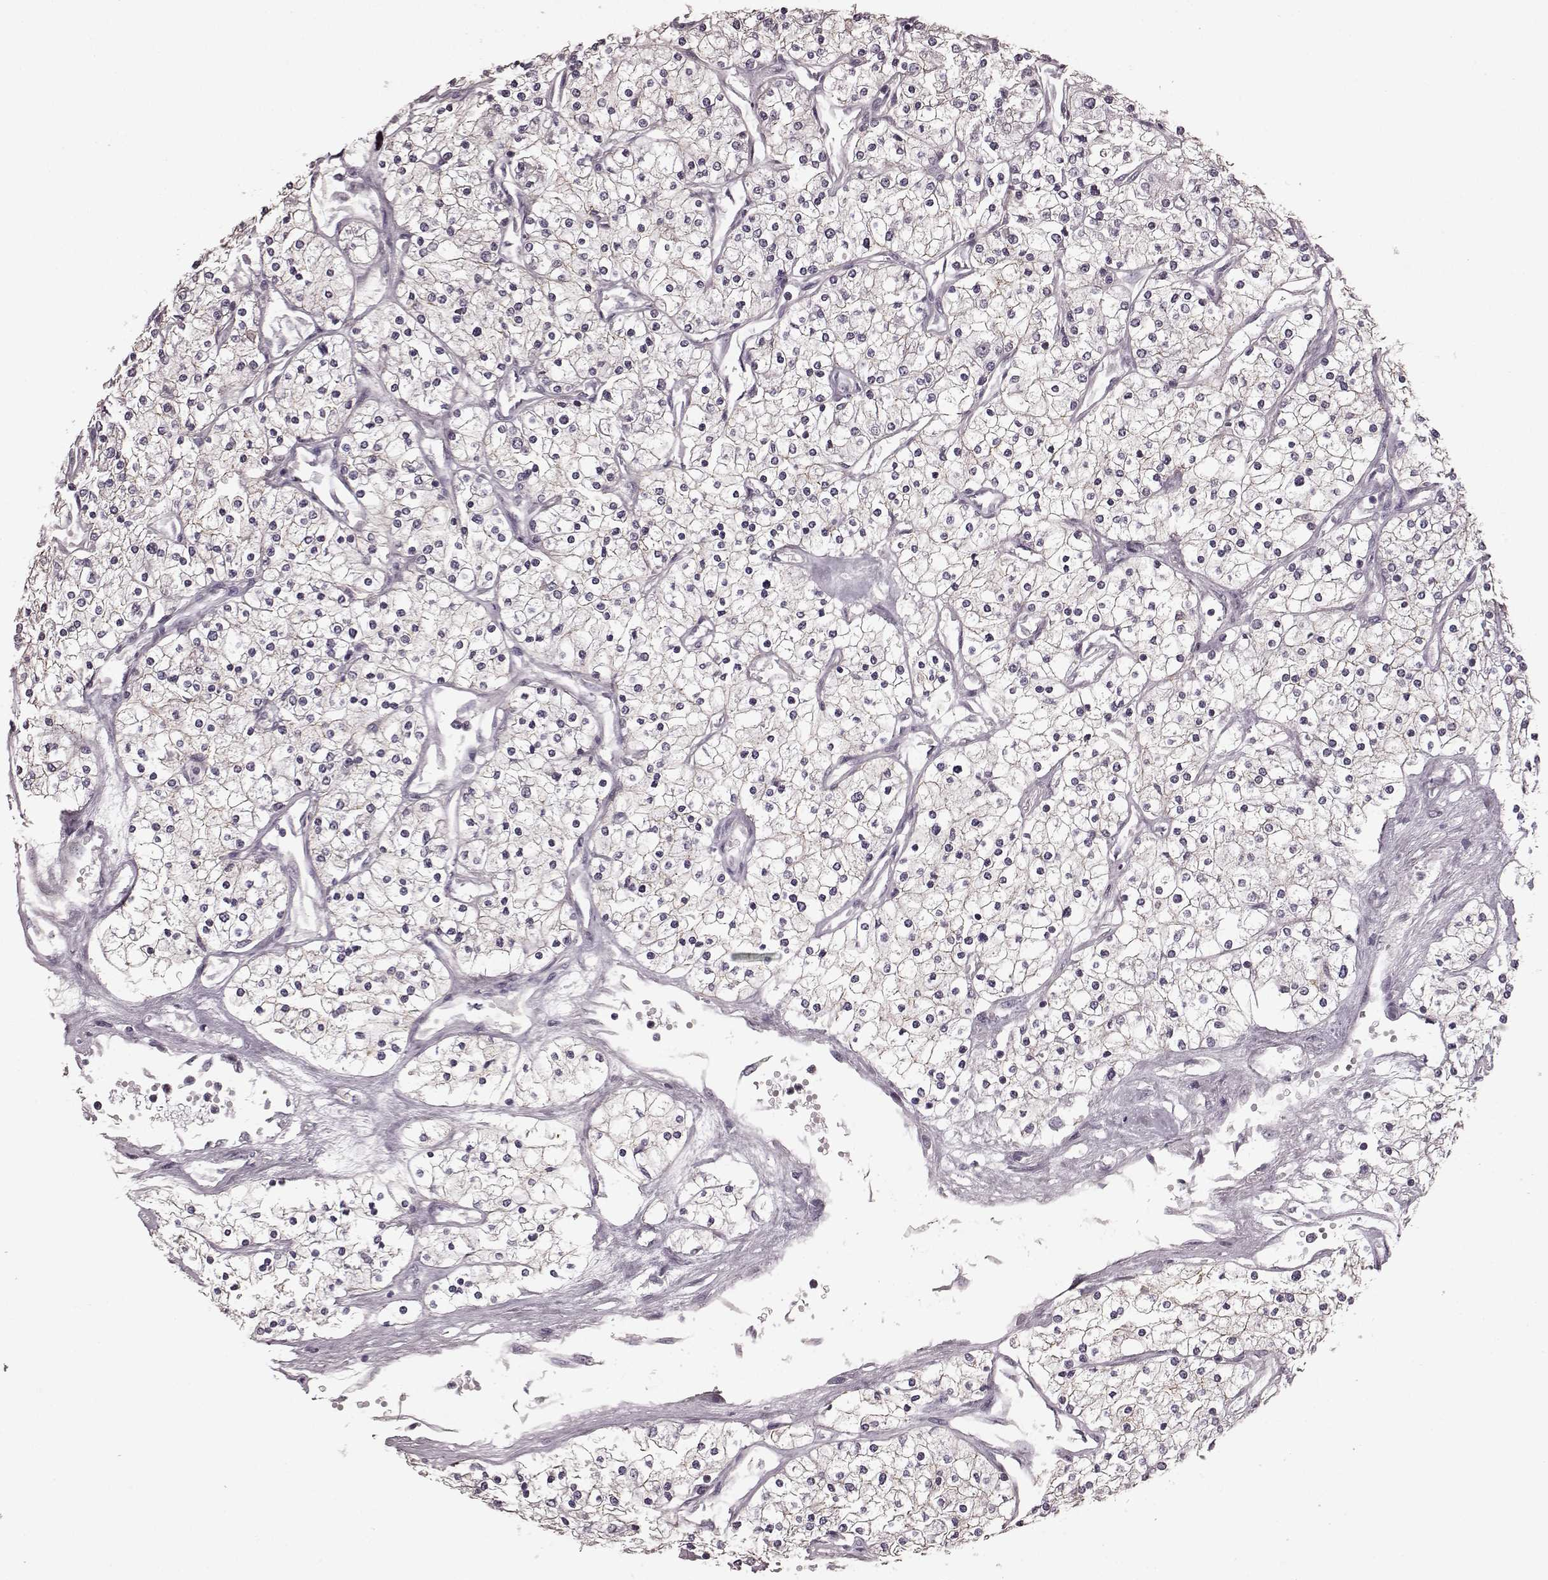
{"staining": {"intensity": "negative", "quantity": "none", "location": "none"}, "tissue": "renal cancer", "cell_type": "Tumor cells", "image_type": "cancer", "snomed": [{"axis": "morphology", "description": "Adenocarcinoma, NOS"}, {"axis": "topography", "description": "Kidney"}], "caption": "Renal cancer was stained to show a protein in brown. There is no significant staining in tumor cells.", "gene": "CD28", "patient": {"sex": "male", "age": 80}}